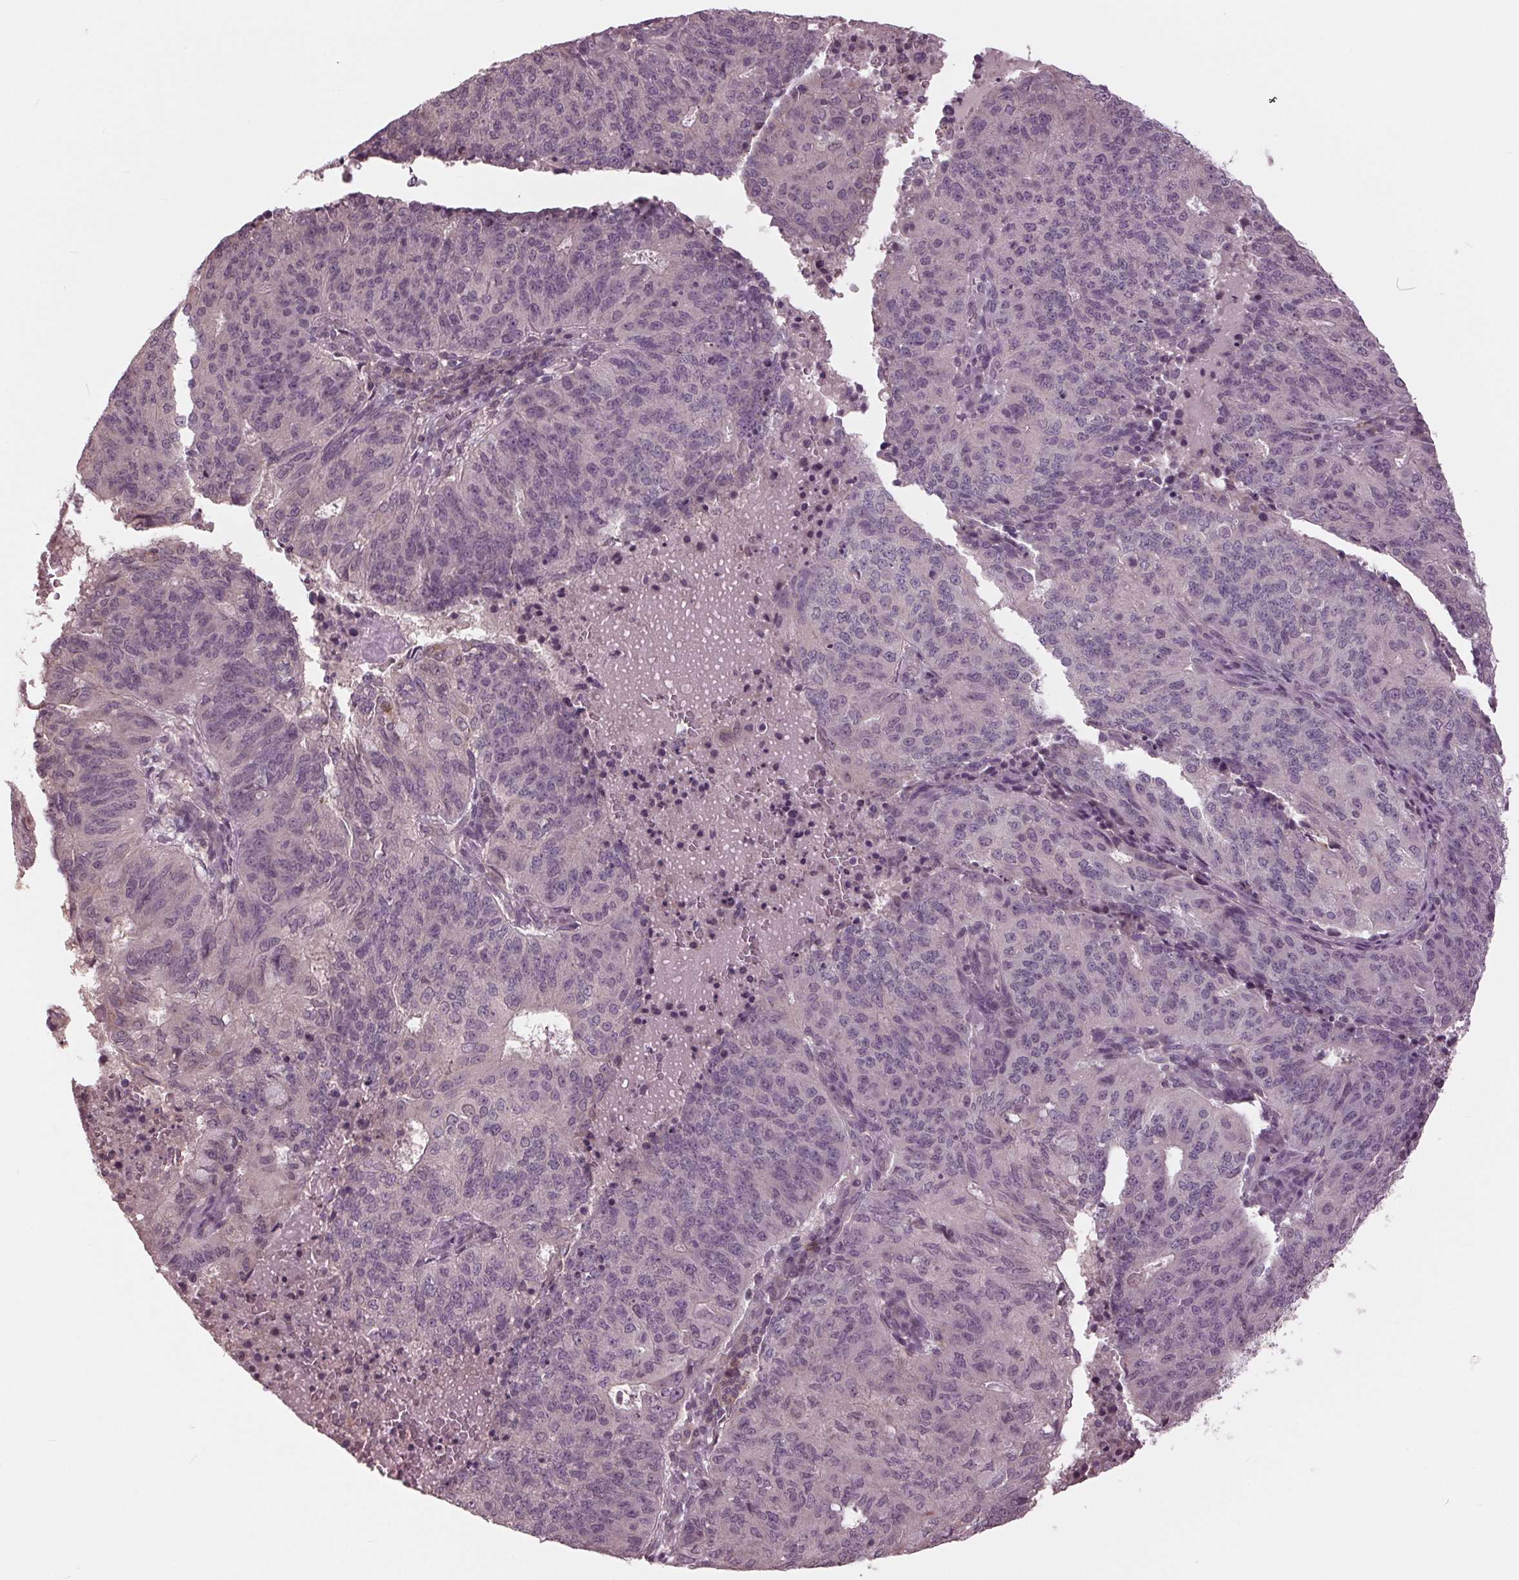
{"staining": {"intensity": "negative", "quantity": "none", "location": "none"}, "tissue": "endometrial cancer", "cell_type": "Tumor cells", "image_type": "cancer", "snomed": [{"axis": "morphology", "description": "Adenocarcinoma, NOS"}, {"axis": "topography", "description": "Endometrium"}], "caption": "Immunohistochemistry (IHC) image of neoplastic tissue: adenocarcinoma (endometrial) stained with DAB demonstrates no significant protein expression in tumor cells.", "gene": "SIGLEC6", "patient": {"sex": "female", "age": 82}}